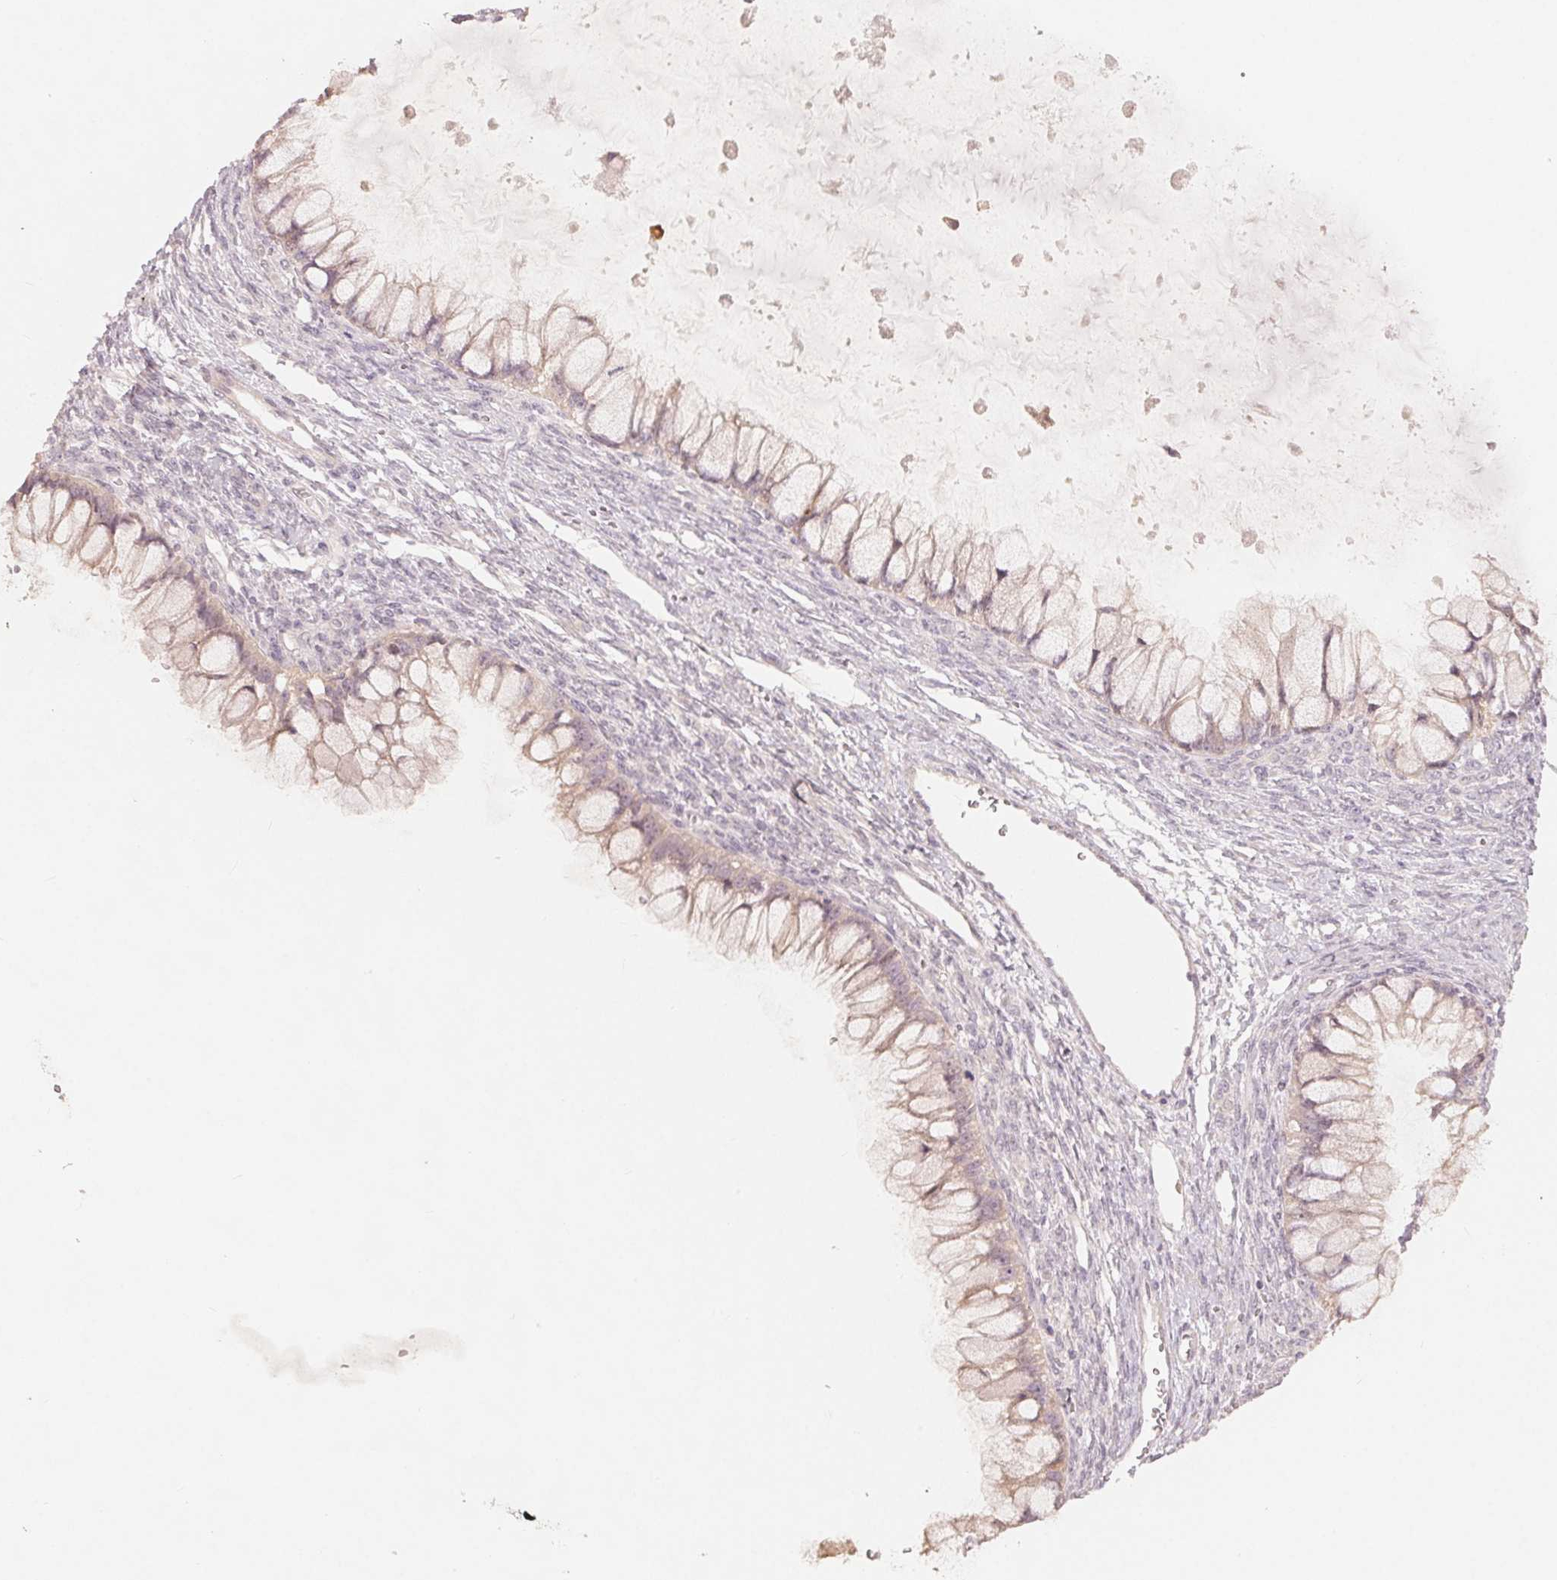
{"staining": {"intensity": "negative", "quantity": "none", "location": "none"}, "tissue": "ovarian cancer", "cell_type": "Tumor cells", "image_type": "cancer", "snomed": [{"axis": "morphology", "description": "Cystadenocarcinoma, mucinous, NOS"}, {"axis": "topography", "description": "Ovary"}], "caption": "An image of human ovarian cancer is negative for staining in tumor cells.", "gene": "DENND2C", "patient": {"sex": "female", "age": 34}}